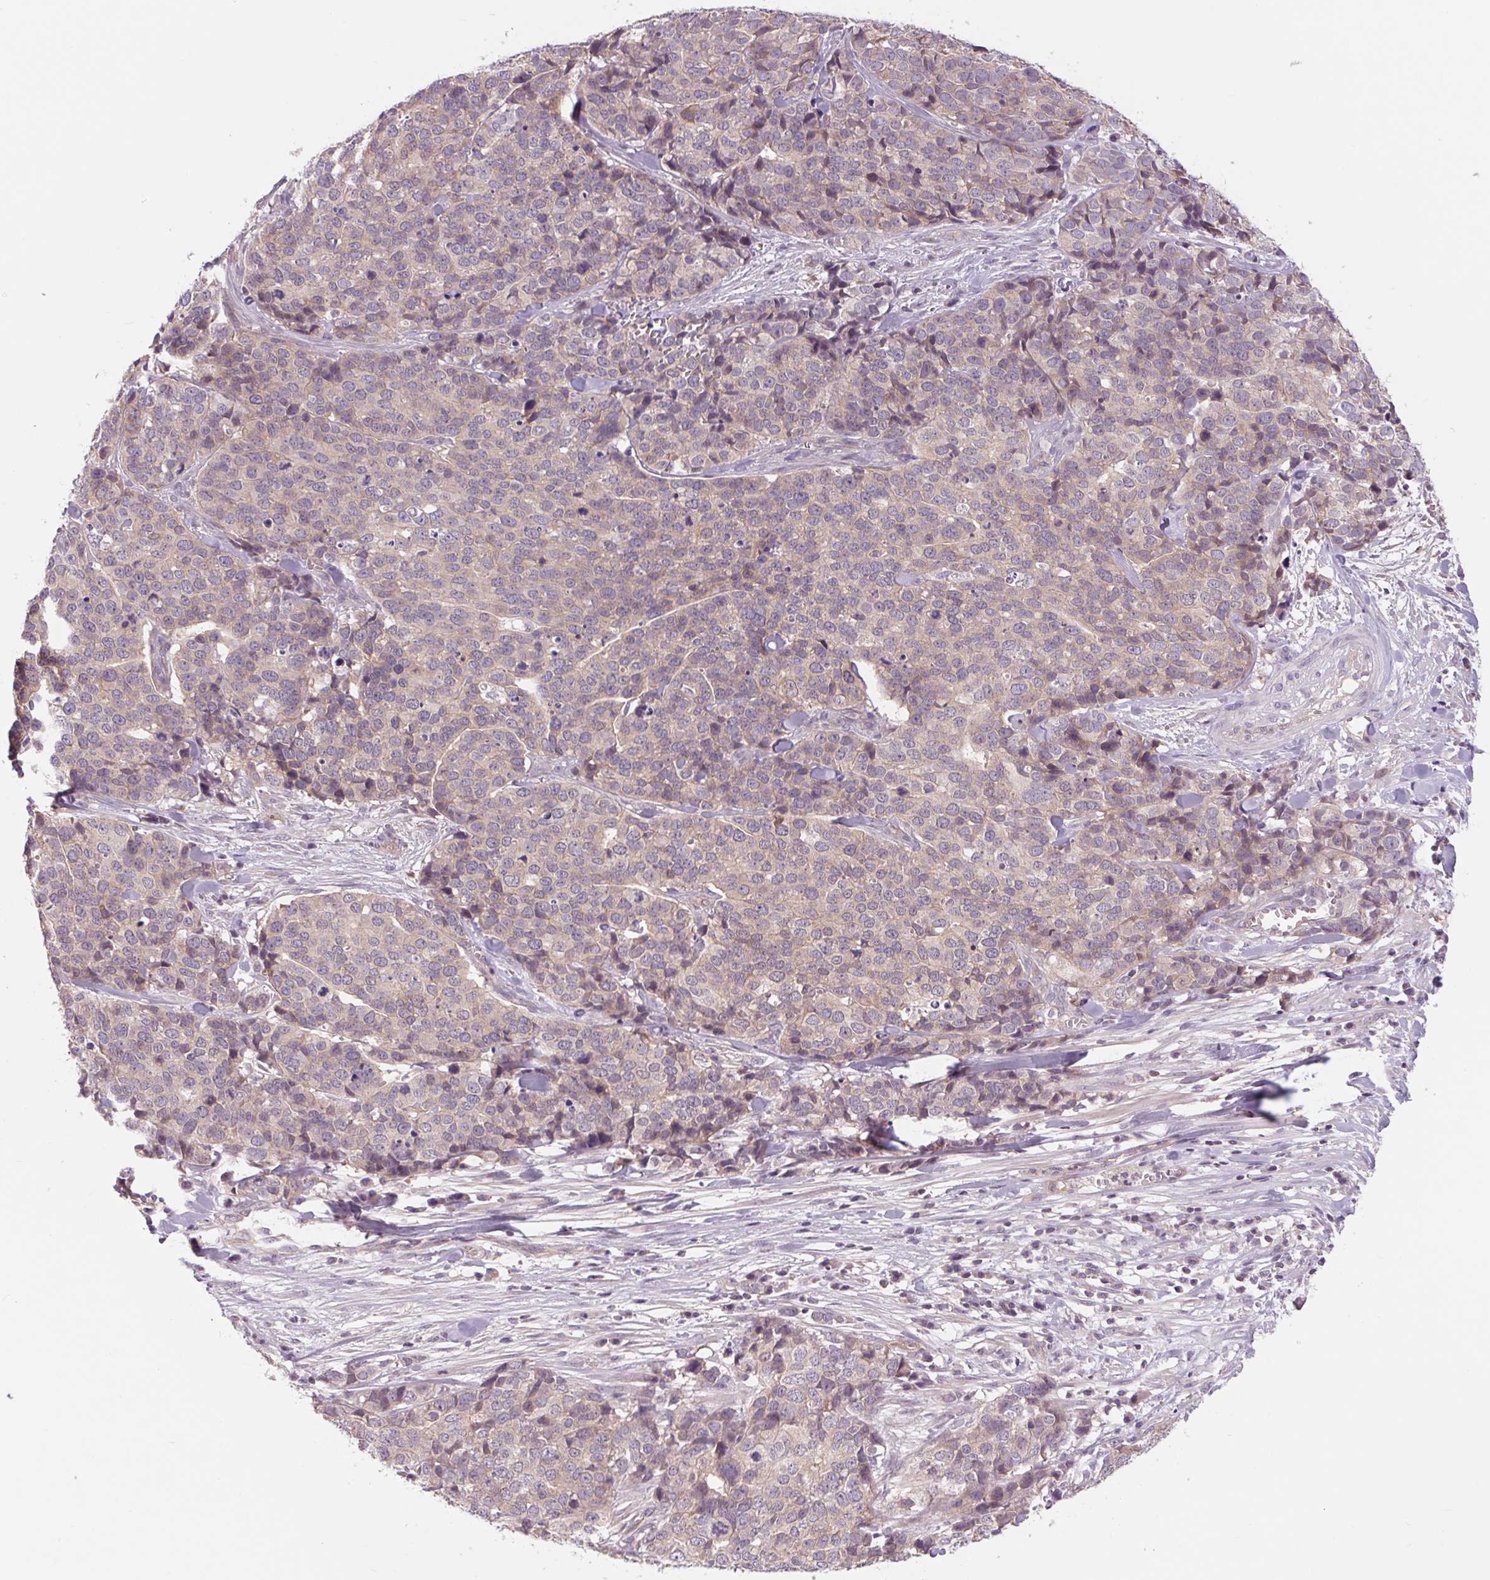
{"staining": {"intensity": "negative", "quantity": "none", "location": "none"}, "tissue": "ovarian cancer", "cell_type": "Tumor cells", "image_type": "cancer", "snomed": [{"axis": "morphology", "description": "Carcinoma, endometroid"}, {"axis": "topography", "description": "Ovary"}], "caption": "Tumor cells are negative for protein expression in human ovarian endometroid carcinoma.", "gene": "SH3RF2", "patient": {"sex": "female", "age": 65}}